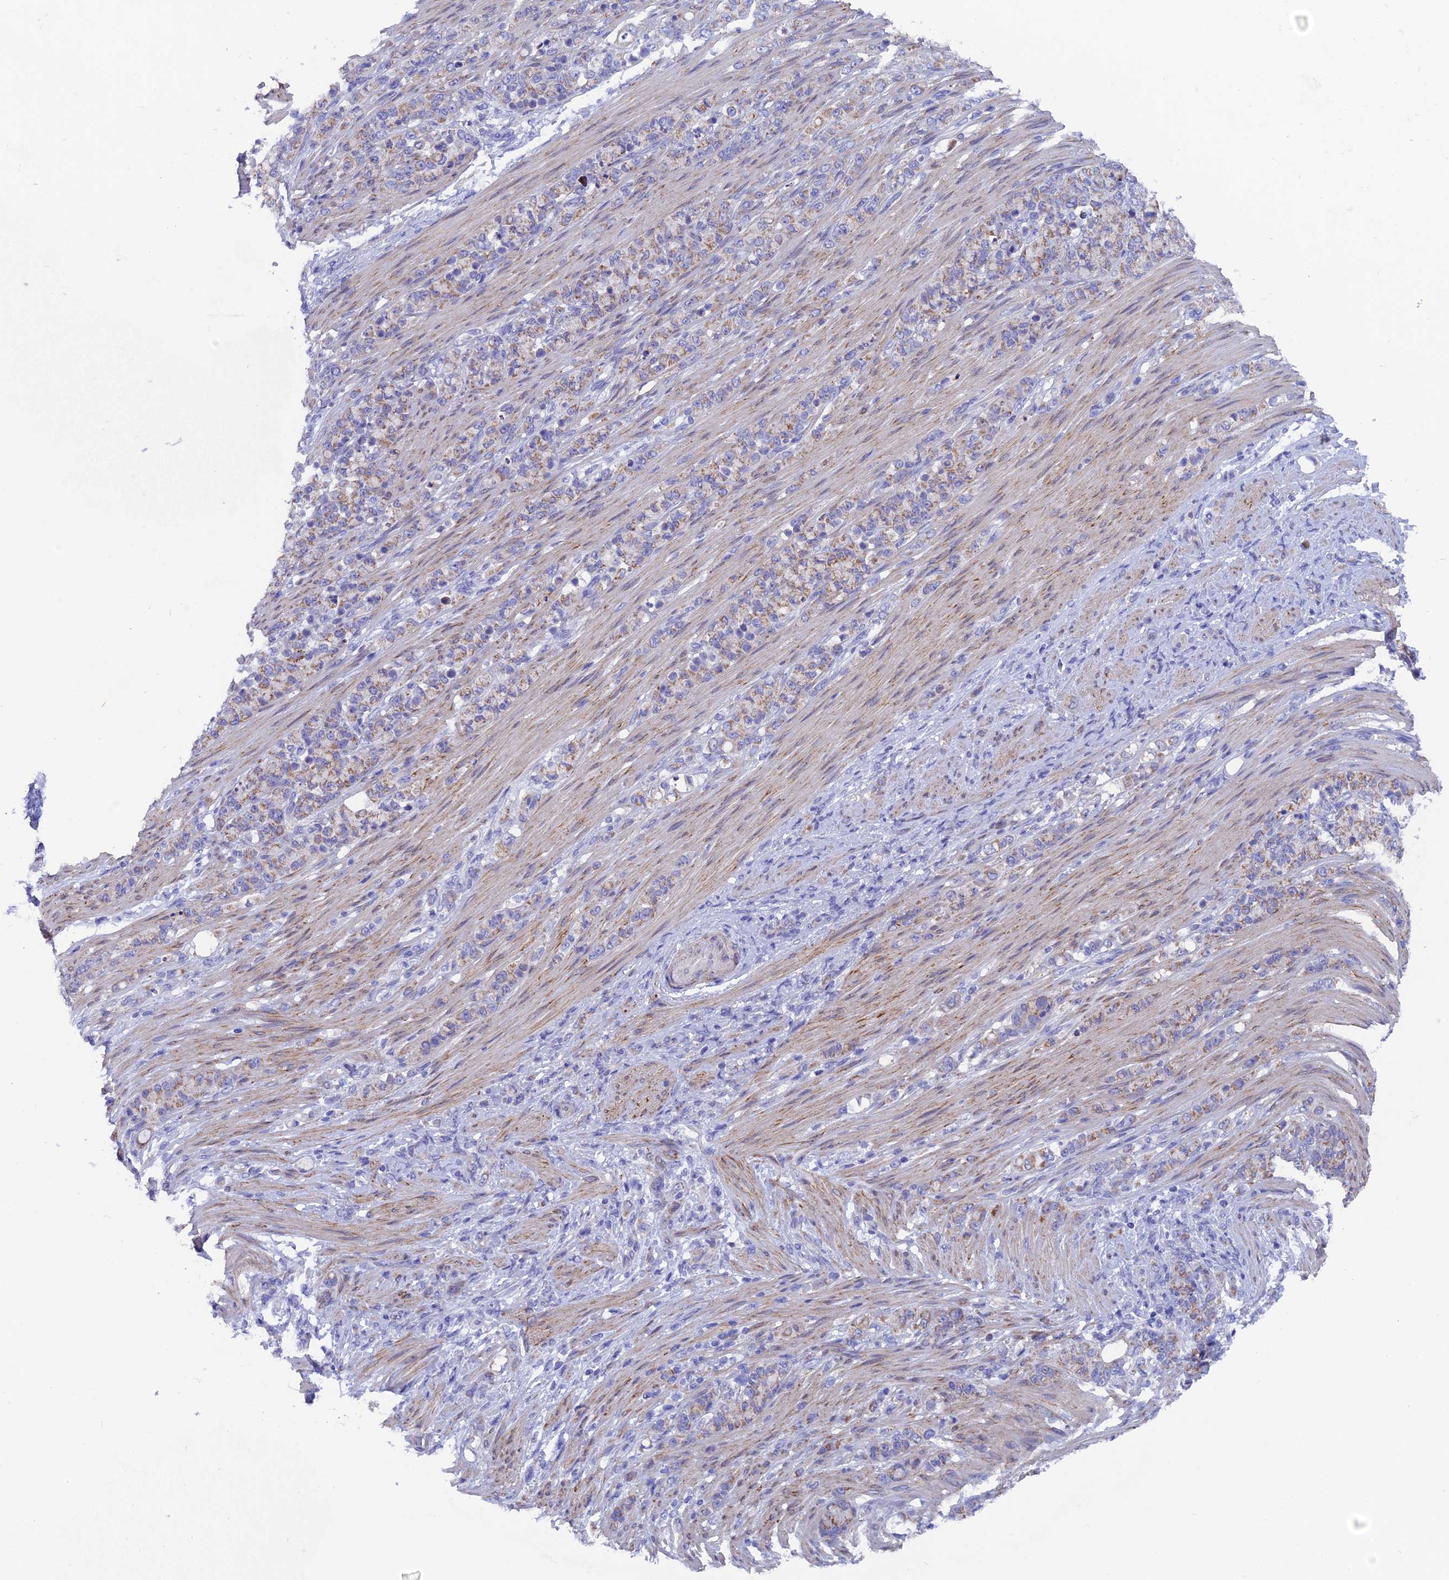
{"staining": {"intensity": "weak", "quantity": "25%-75%", "location": "cytoplasmic/membranous"}, "tissue": "stomach cancer", "cell_type": "Tumor cells", "image_type": "cancer", "snomed": [{"axis": "morphology", "description": "Adenocarcinoma, NOS"}, {"axis": "topography", "description": "Stomach"}], "caption": "Immunohistochemical staining of human adenocarcinoma (stomach) exhibits weak cytoplasmic/membranous protein expression in approximately 25%-75% of tumor cells.", "gene": "AK4", "patient": {"sex": "female", "age": 79}}